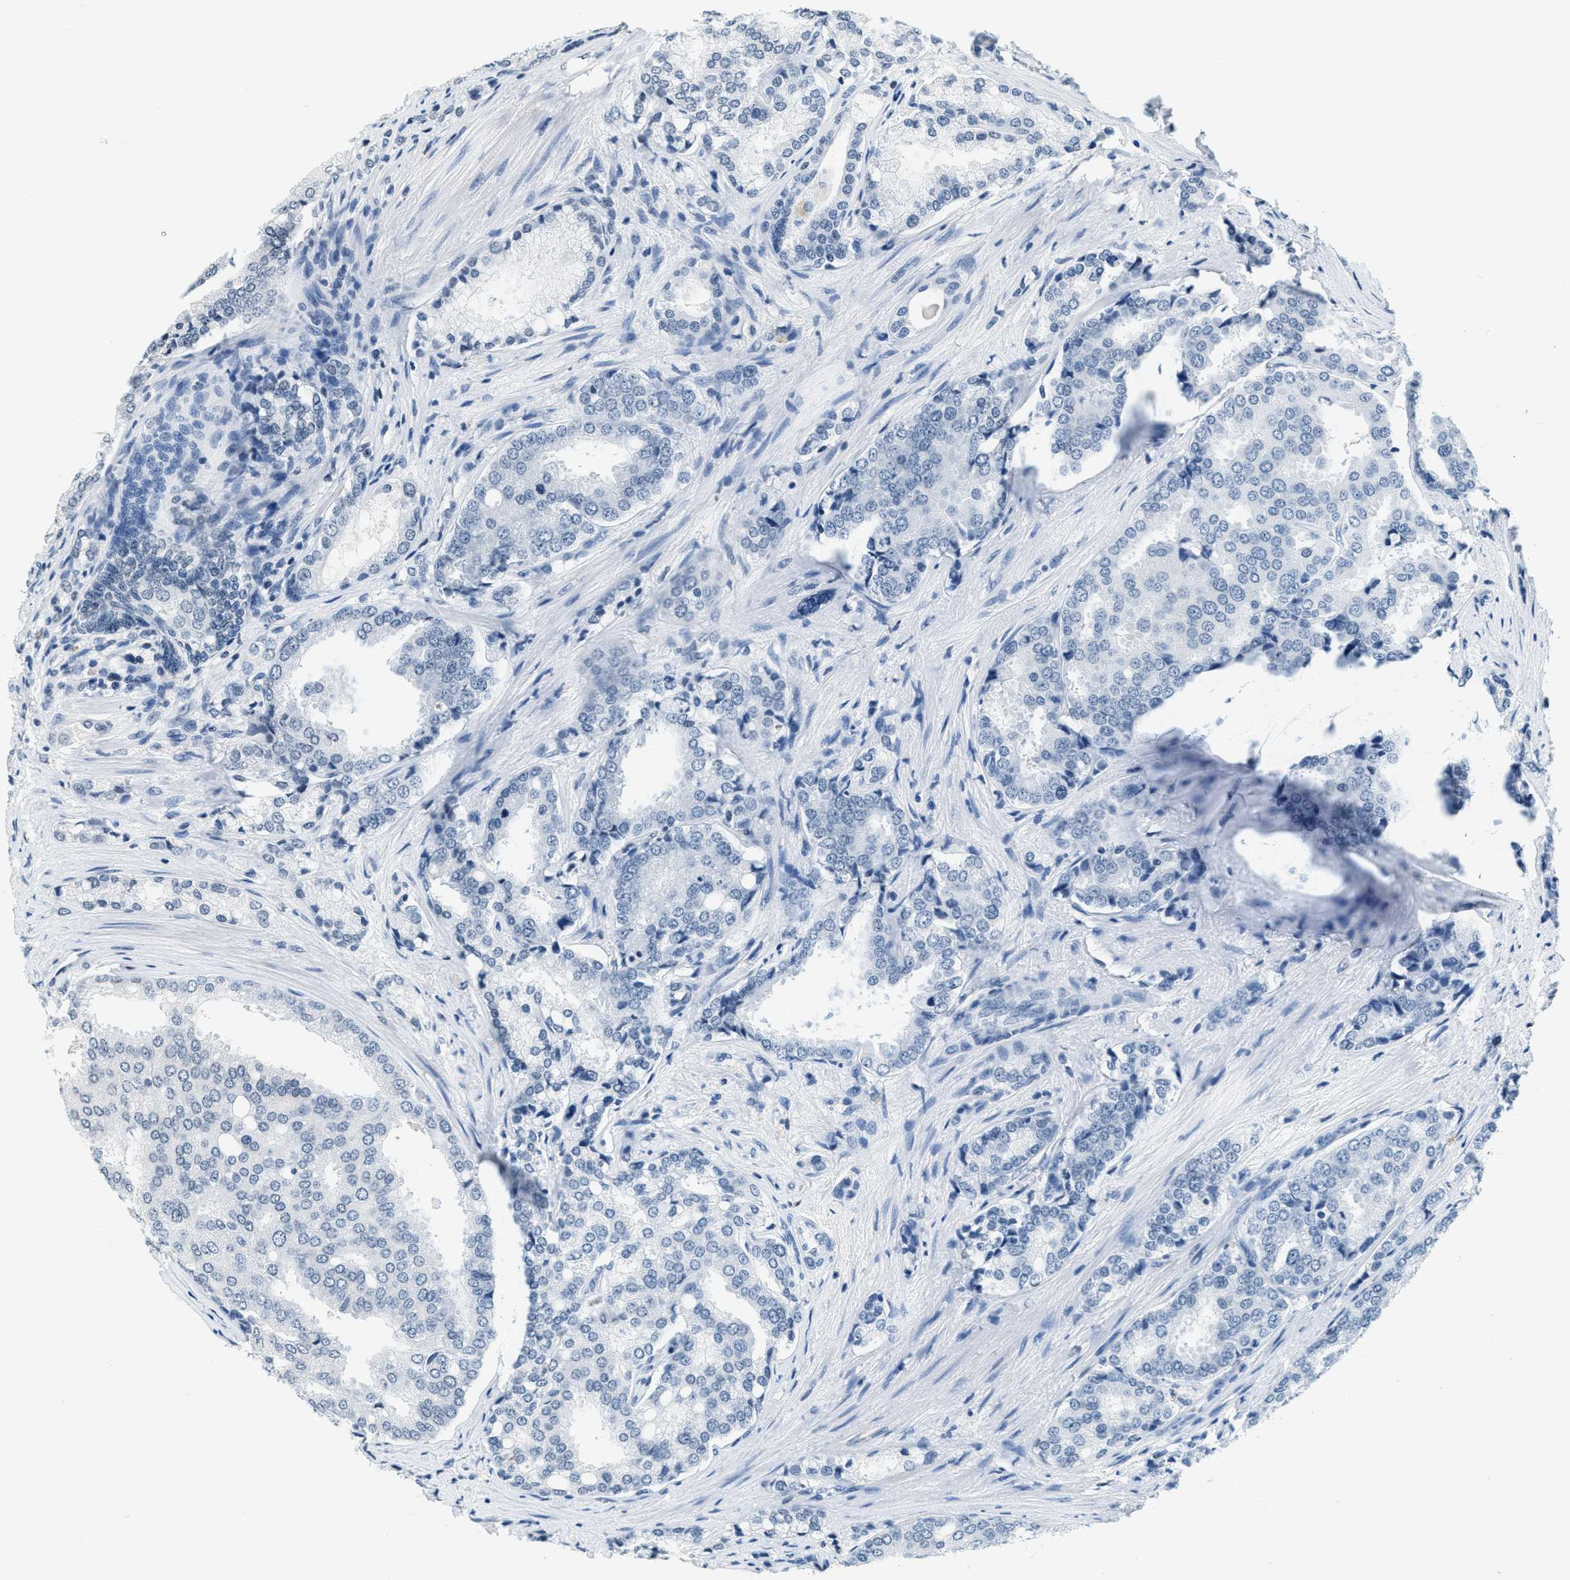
{"staining": {"intensity": "negative", "quantity": "none", "location": "none"}, "tissue": "prostate cancer", "cell_type": "Tumor cells", "image_type": "cancer", "snomed": [{"axis": "morphology", "description": "Adenocarcinoma, High grade"}, {"axis": "topography", "description": "Prostate"}], "caption": "Human prostate high-grade adenocarcinoma stained for a protein using immunohistochemistry (IHC) reveals no expression in tumor cells.", "gene": "CA4", "patient": {"sex": "male", "age": 50}}